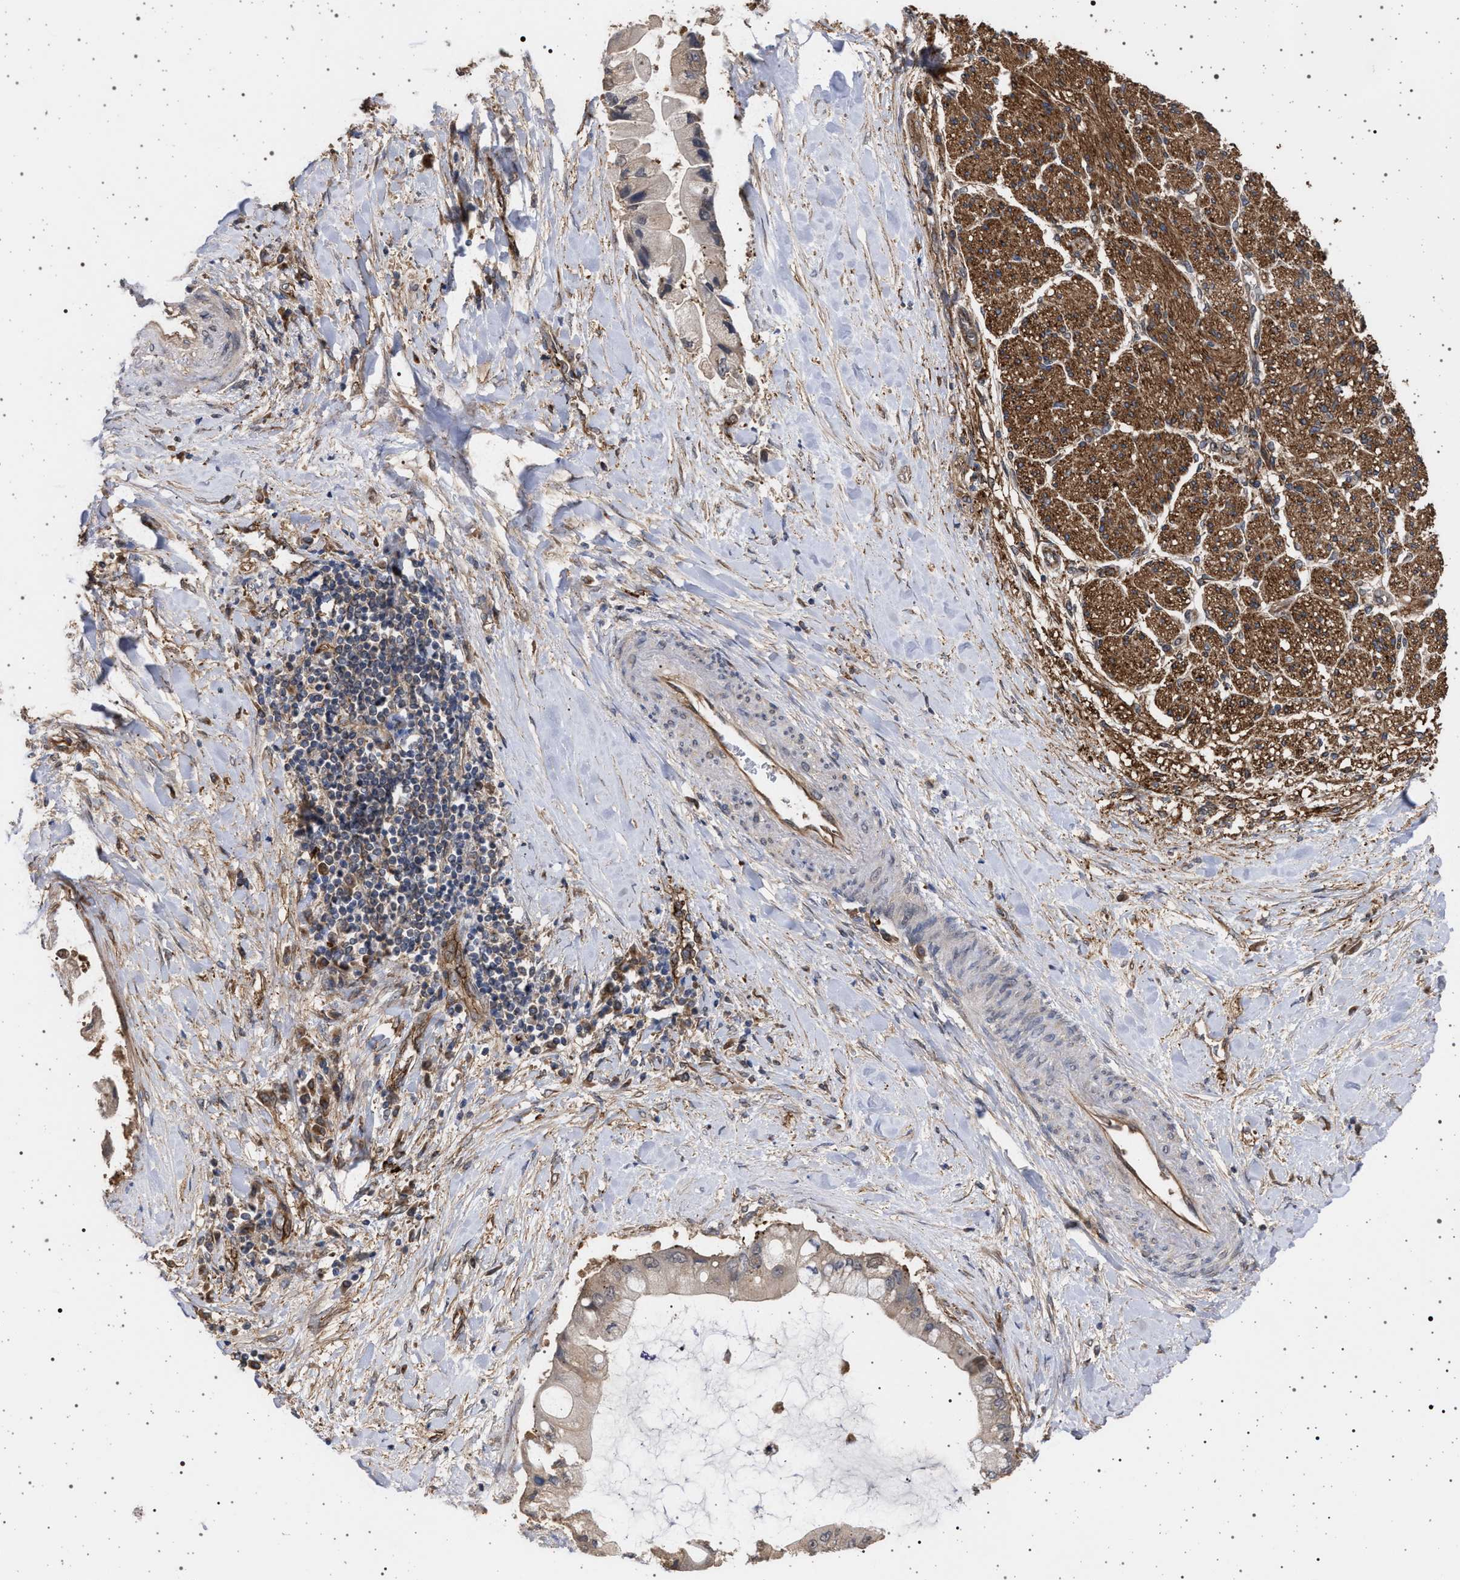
{"staining": {"intensity": "weak", "quantity": "<25%", "location": "cytoplasmic/membranous"}, "tissue": "liver cancer", "cell_type": "Tumor cells", "image_type": "cancer", "snomed": [{"axis": "morphology", "description": "Cholangiocarcinoma"}, {"axis": "topography", "description": "Liver"}], "caption": "Image shows no protein staining in tumor cells of liver cancer (cholangiocarcinoma) tissue.", "gene": "IFT20", "patient": {"sex": "male", "age": 50}}